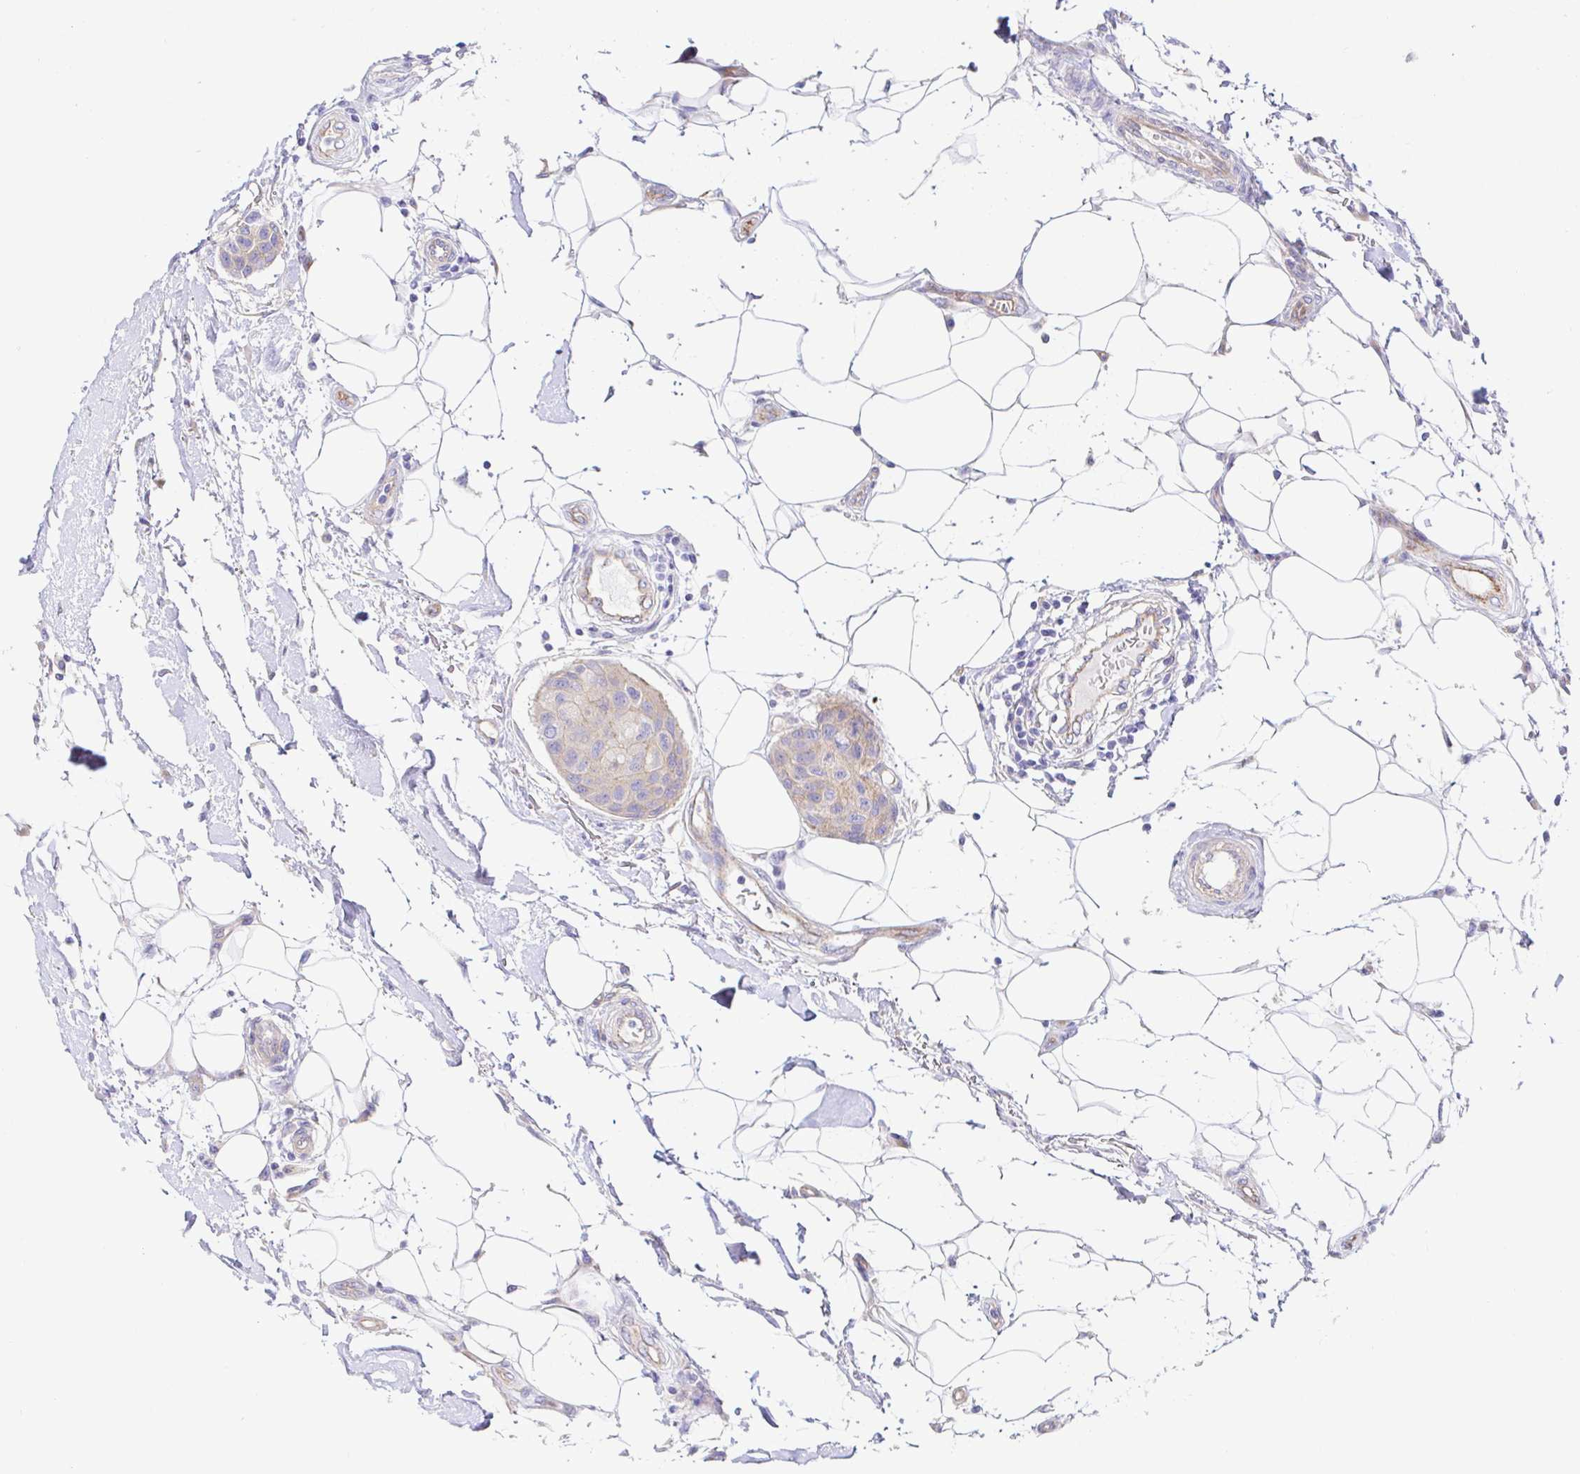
{"staining": {"intensity": "weak", "quantity": "<25%", "location": "cytoplasmic/membranous"}, "tissue": "breast cancer", "cell_type": "Tumor cells", "image_type": "cancer", "snomed": [{"axis": "morphology", "description": "Duct carcinoma"}, {"axis": "topography", "description": "Breast"}, {"axis": "topography", "description": "Lymph node"}], "caption": "High power microscopy photomicrograph of an immunohistochemistry (IHC) image of invasive ductal carcinoma (breast), revealing no significant staining in tumor cells.", "gene": "ARL4D", "patient": {"sex": "female", "age": 80}}